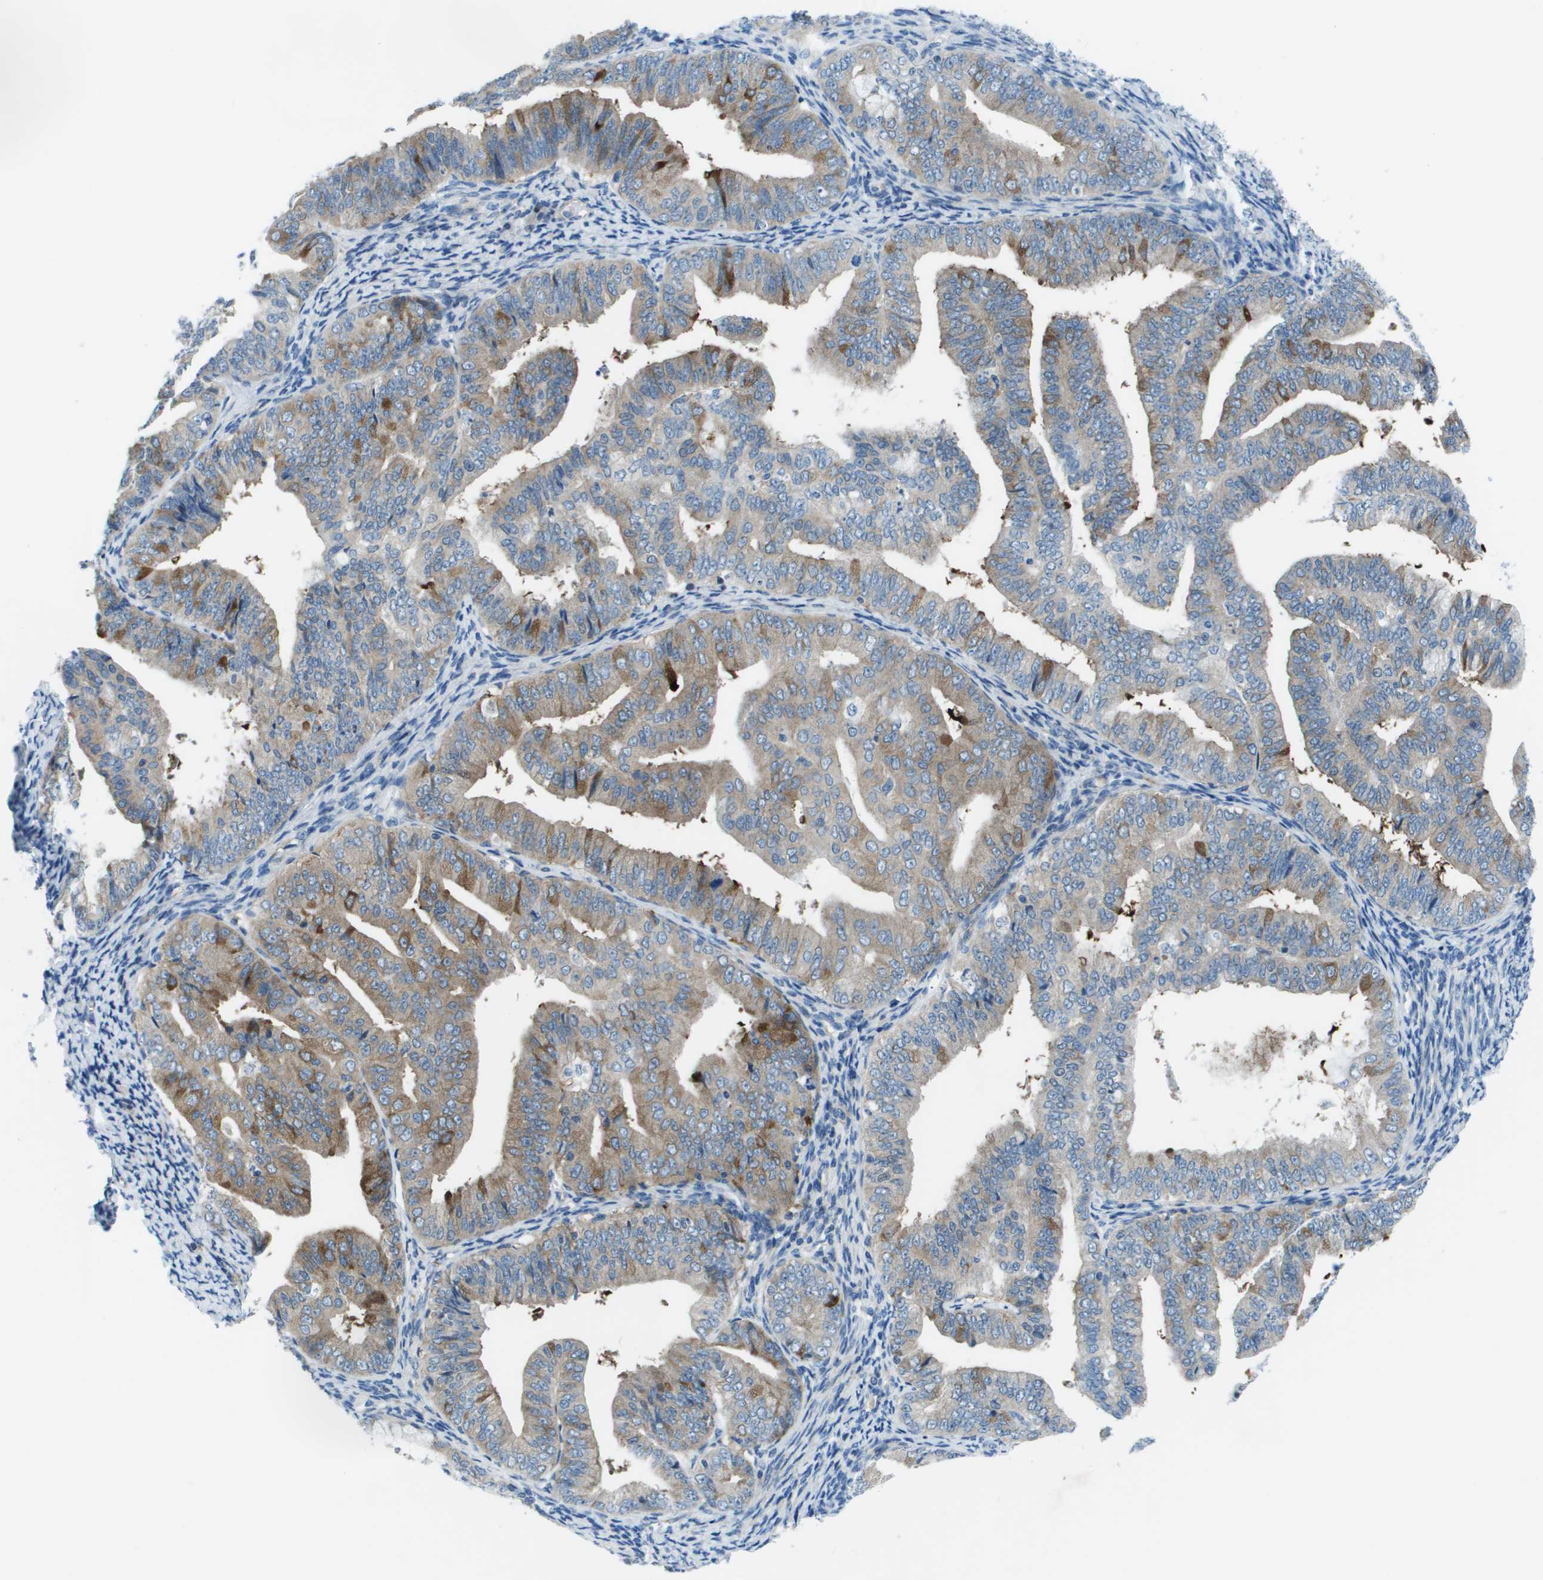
{"staining": {"intensity": "weak", "quantity": "25%-75%", "location": "cytoplasmic/membranous"}, "tissue": "endometrial cancer", "cell_type": "Tumor cells", "image_type": "cancer", "snomed": [{"axis": "morphology", "description": "Adenocarcinoma, NOS"}, {"axis": "topography", "description": "Endometrium"}], "caption": "Immunohistochemical staining of human endometrial adenocarcinoma demonstrates low levels of weak cytoplasmic/membranous protein expression in approximately 25%-75% of tumor cells.", "gene": "STIP1", "patient": {"sex": "female", "age": 63}}